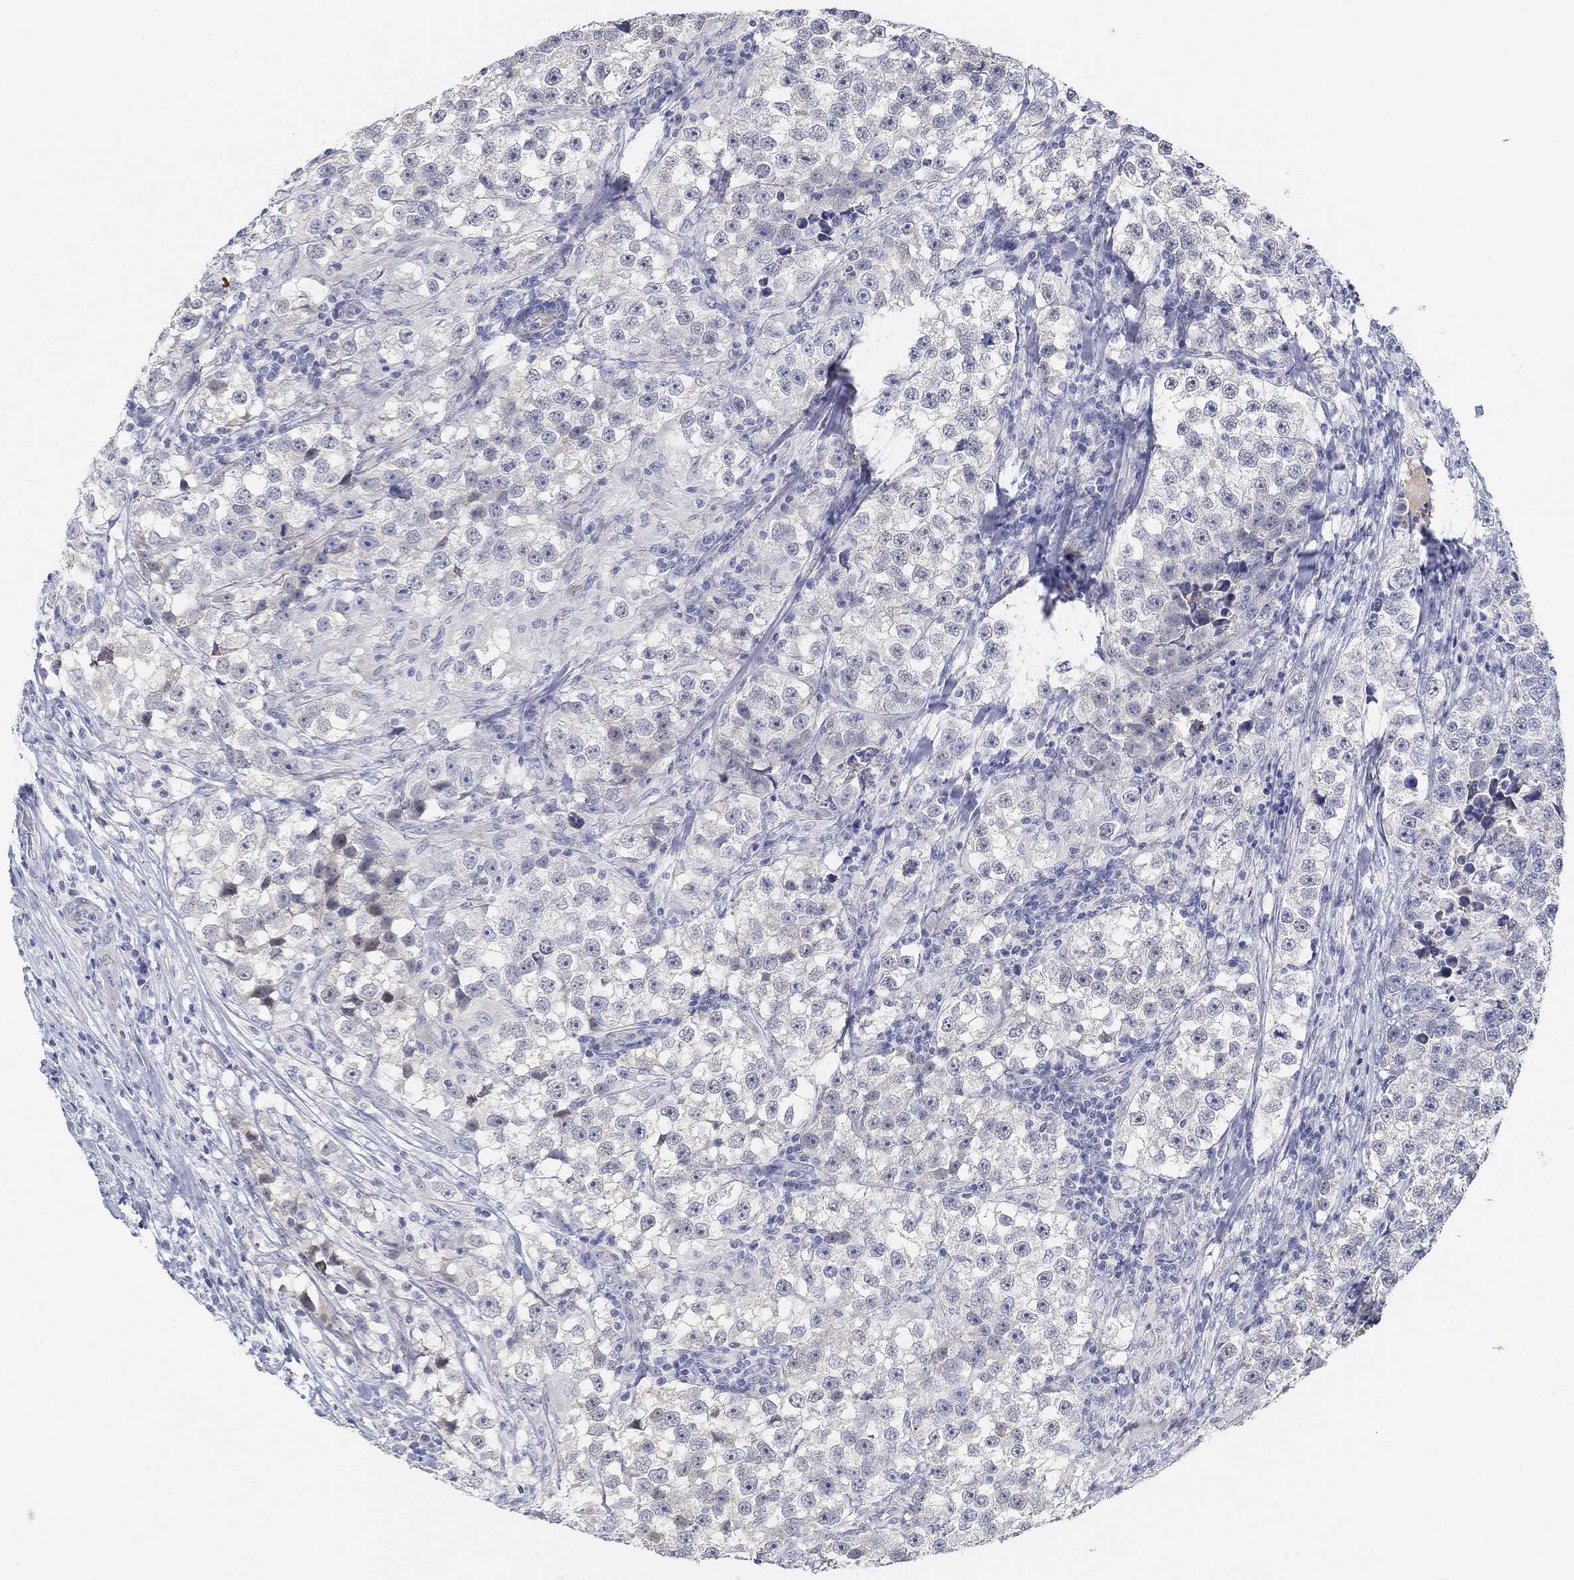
{"staining": {"intensity": "negative", "quantity": "none", "location": "none"}, "tissue": "testis cancer", "cell_type": "Tumor cells", "image_type": "cancer", "snomed": [{"axis": "morphology", "description": "Seminoma, NOS"}, {"axis": "topography", "description": "Testis"}], "caption": "The photomicrograph displays no staining of tumor cells in testis cancer (seminoma). (DAB immunohistochemistry (IHC) with hematoxylin counter stain).", "gene": "SNTG2", "patient": {"sex": "male", "age": 46}}